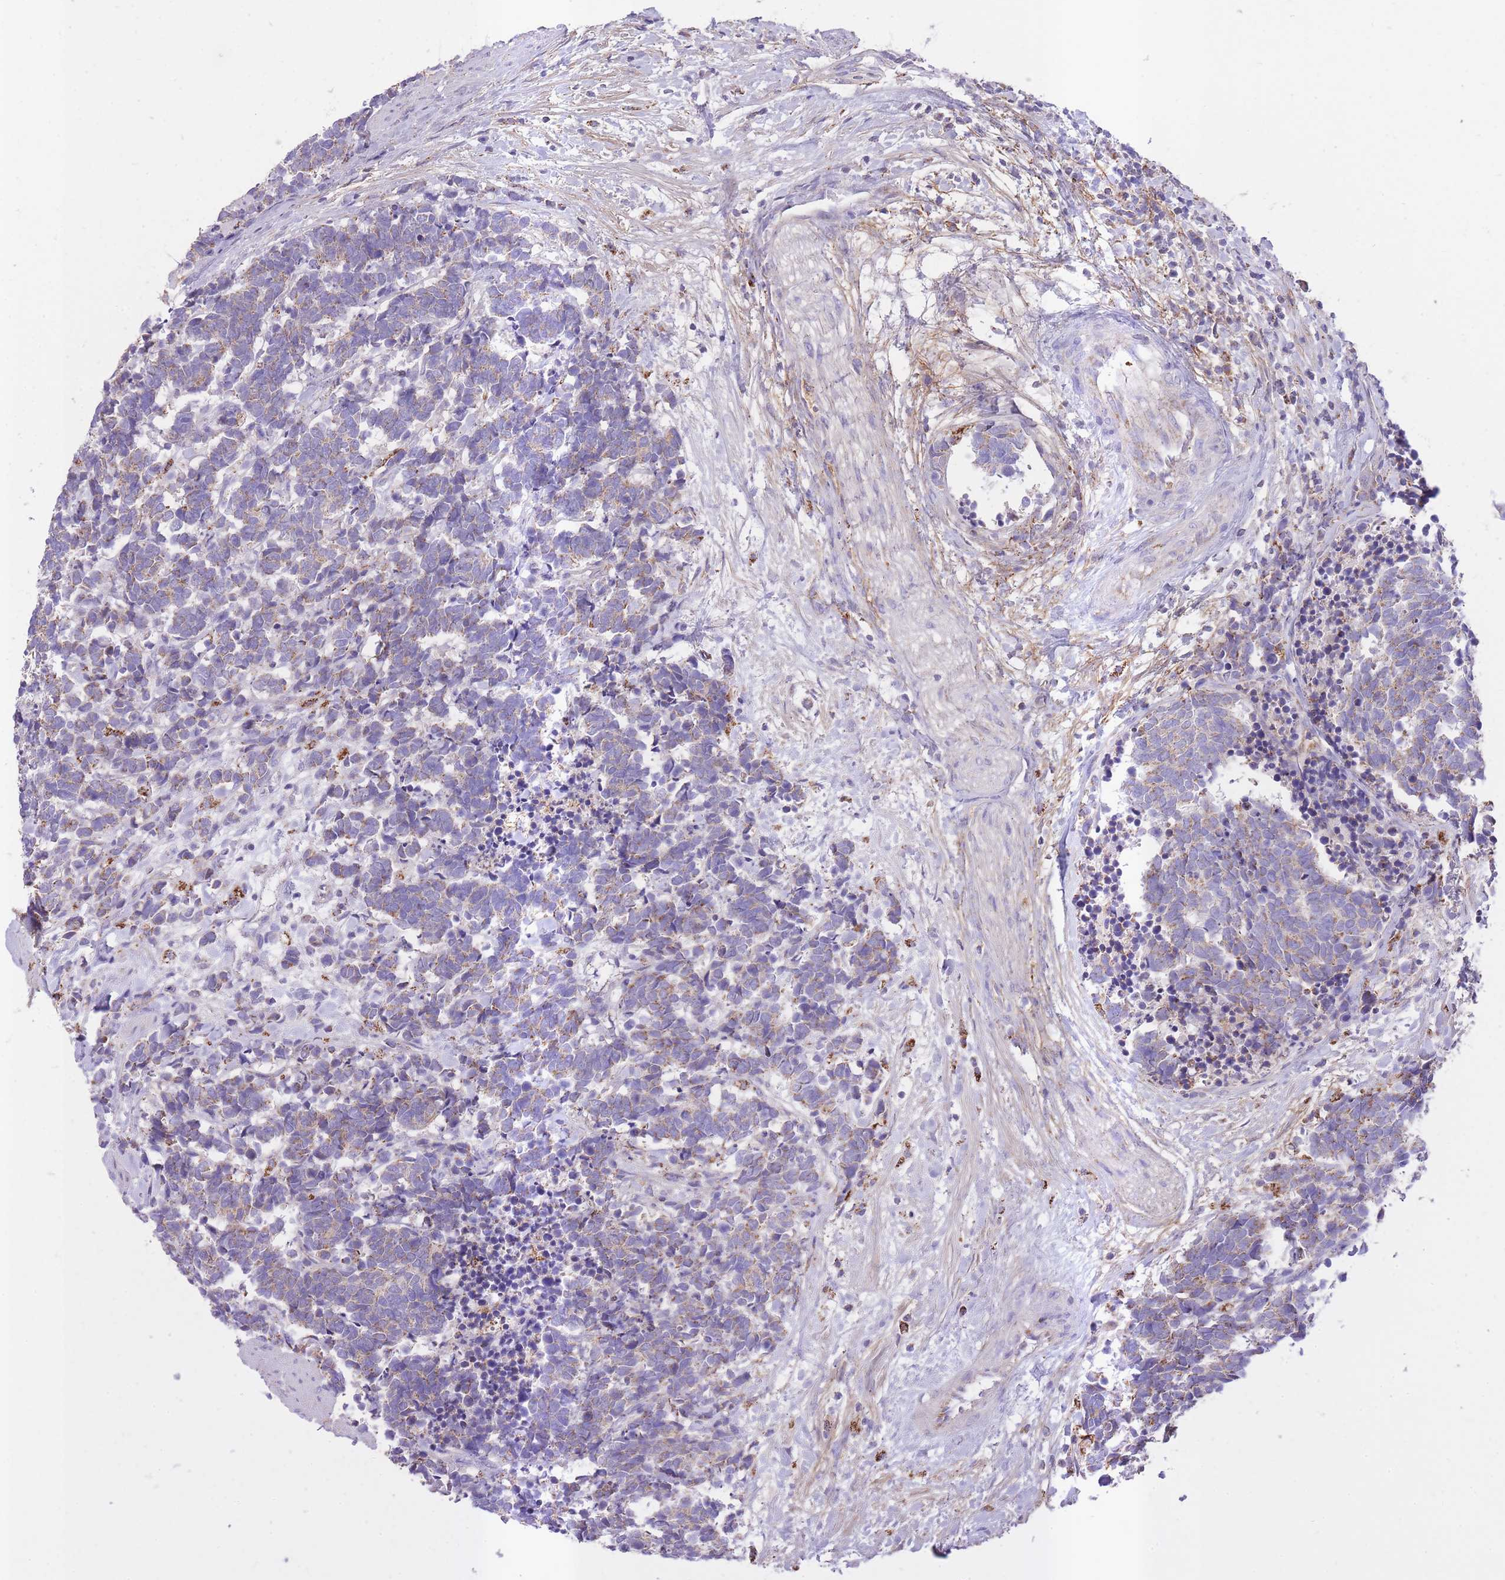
{"staining": {"intensity": "moderate", "quantity": "<25%", "location": "cytoplasmic/membranous"}, "tissue": "carcinoid", "cell_type": "Tumor cells", "image_type": "cancer", "snomed": [{"axis": "morphology", "description": "Carcinoma, NOS"}, {"axis": "morphology", "description": "Carcinoid, malignant, NOS"}, {"axis": "topography", "description": "Prostate"}], "caption": "Brown immunohistochemical staining in carcinoid reveals moderate cytoplasmic/membranous staining in about <25% of tumor cells. (DAB (3,3'-diaminobenzidine) IHC, brown staining for protein, blue staining for nuclei).", "gene": "ST3GAL3", "patient": {"sex": "male", "age": 57}}